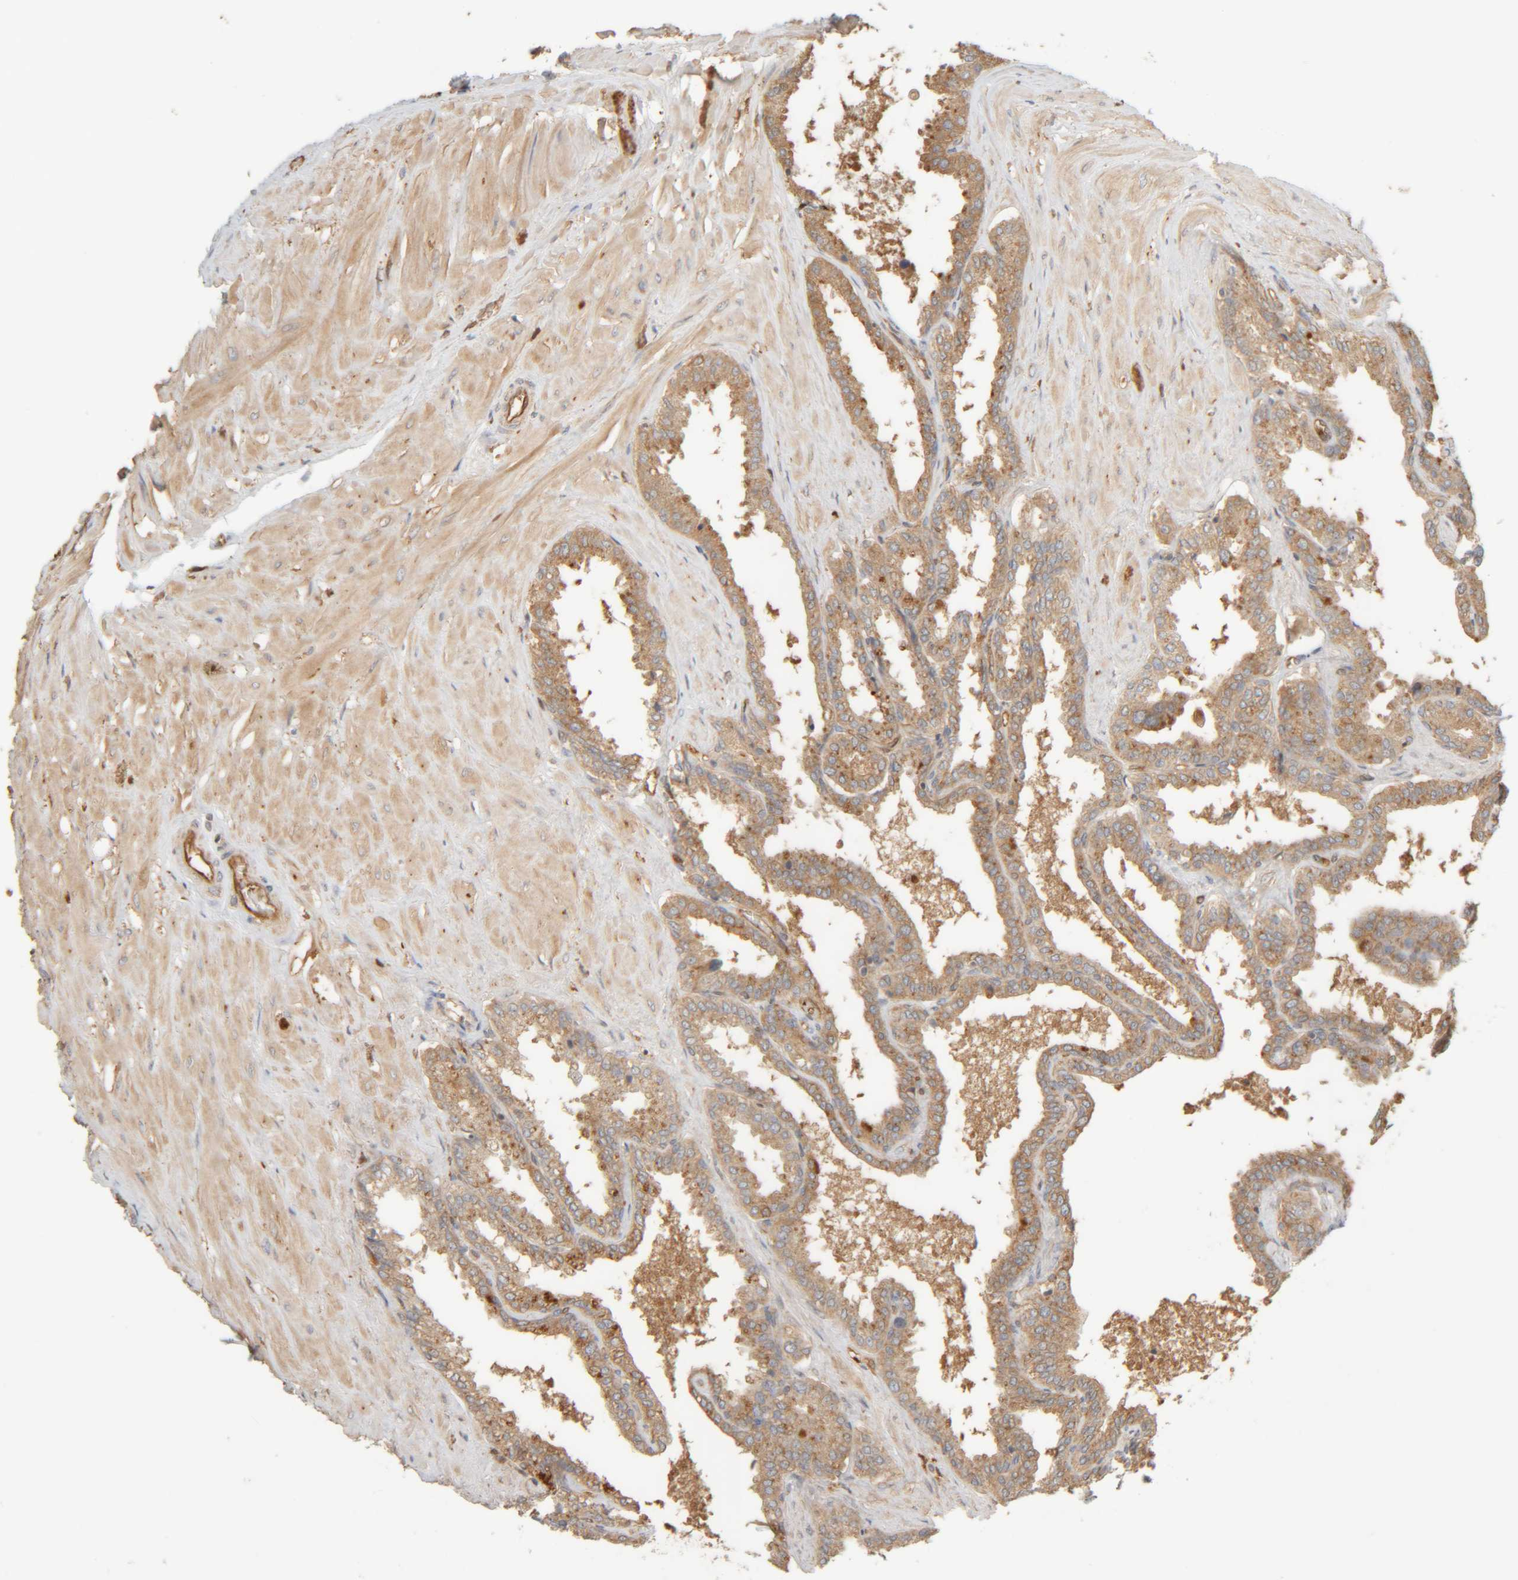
{"staining": {"intensity": "moderate", "quantity": ">75%", "location": "cytoplasmic/membranous"}, "tissue": "seminal vesicle", "cell_type": "Glandular cells", "image_type": "normal", "snomed": [{"axis": "morphology", "description": "Normal tissue, NOS"}, {"axis": "topography", "description": "Seminal veicle"}], "caption": "IHC (DAB (3,3'-diaminobenzidine)) staining of benign human seminal vesicle reveals moderate cytoplasmic/membranous protein positivity in approximately >75% of glandular cells.", "gene": "TMEM192", "patient": {"sex": "male", "age": 46}}